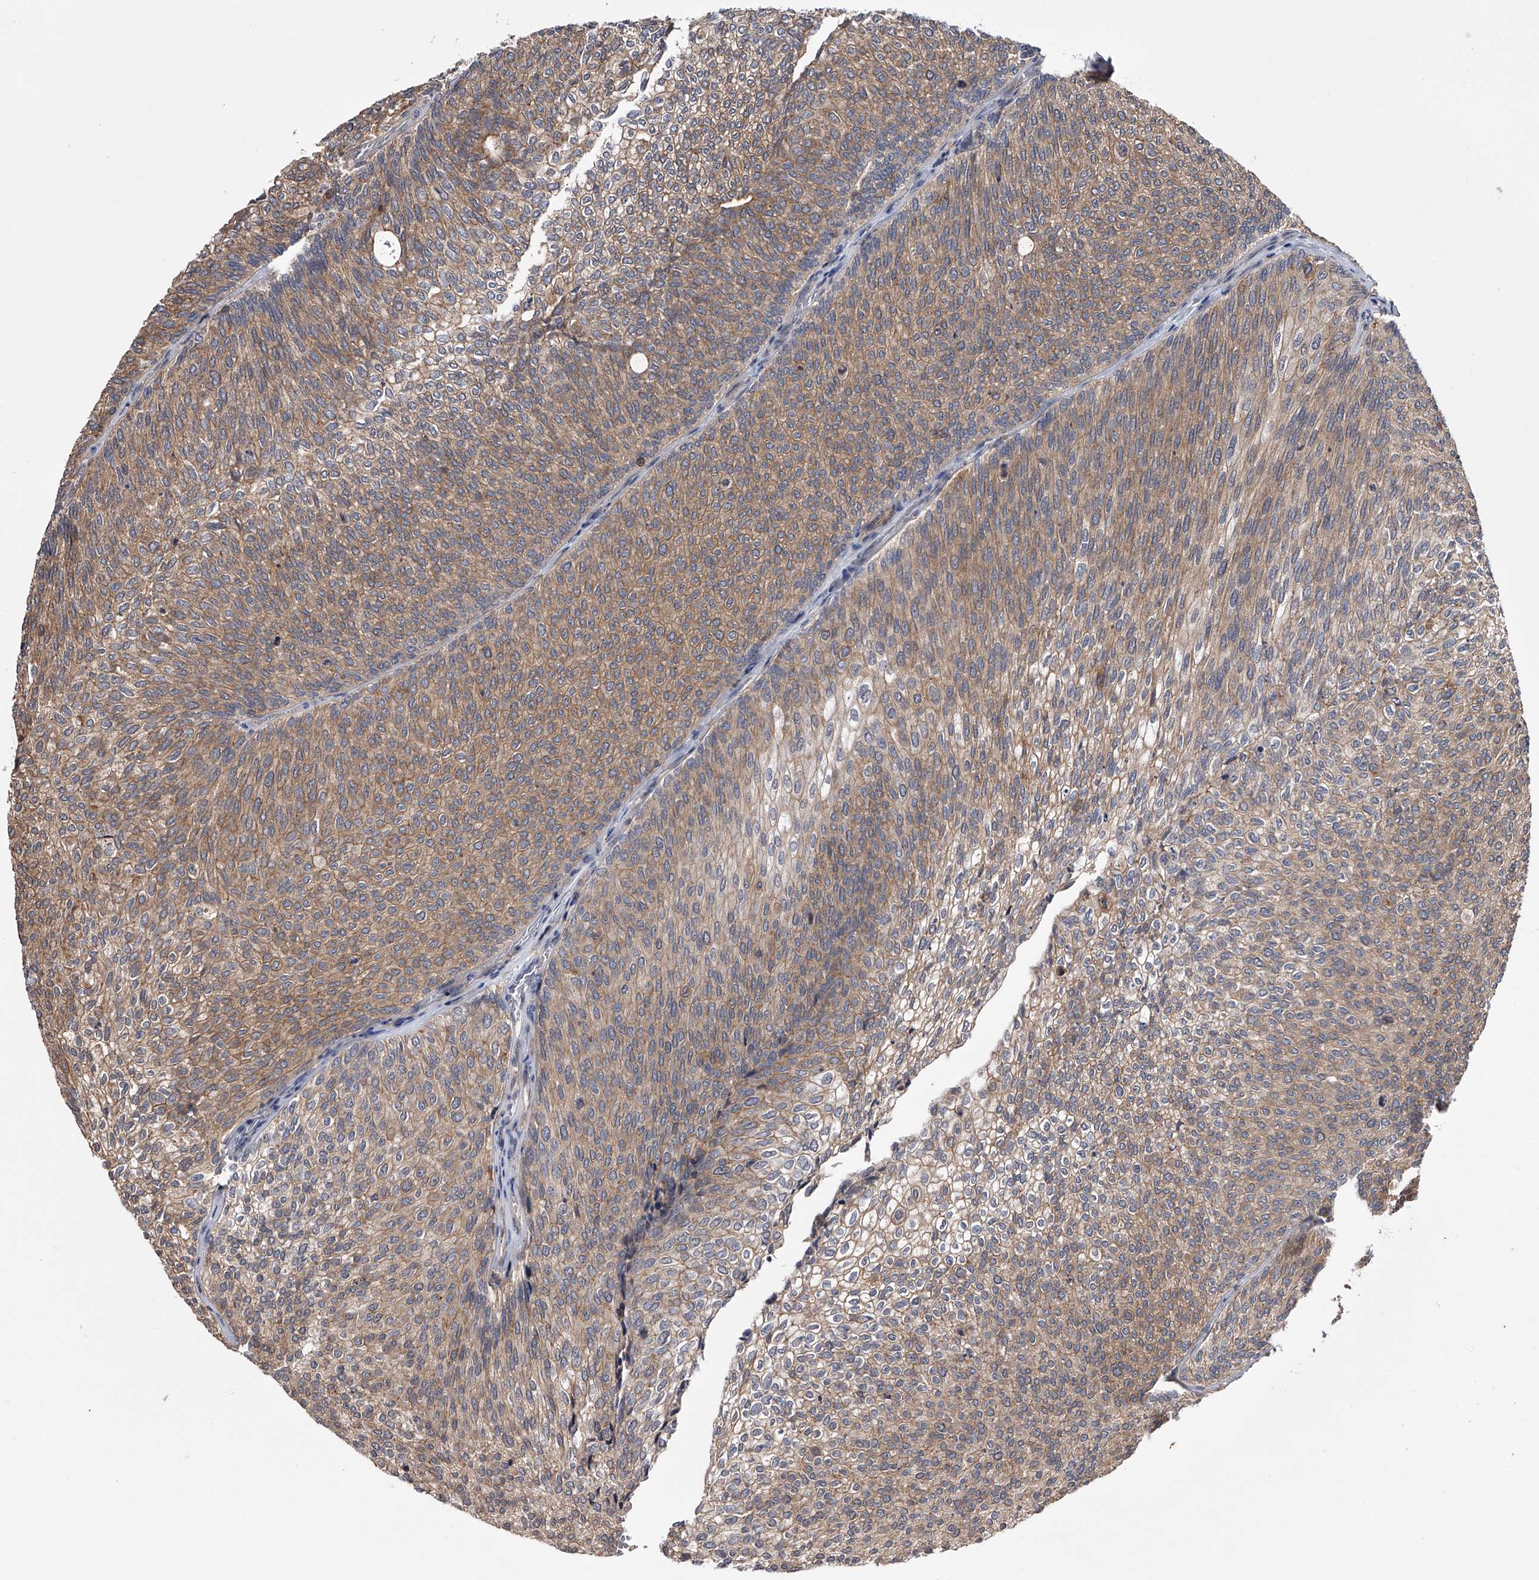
{"staining": {"intensity": "moderate", "quantity": ">75%", "location": "cytoplasmic/membranous"}, "tissue": "urothelial cancer", "cell_type": "Tumor cells", "image_type": "cancer", "snomed": [{"axis": "morphology", "description": "Urothelial carcinoma, Low grade"}, {"axis": "topography", "description": "Urinary bladder"}], "caption": "A high-resolution micrograph shows immunohistochemistry staining of urothelial cancer, which demonstrates moderate cytoplasmic/membranous staining in about >75% of tumor cells. (Stains: DAB (3,3'-diaminobenzidine) in brown, nuclei in blue, Microscopy: brightfield microscopy at high magnification).", "gene": "PAN3", "patient": {"sex": "female", "age": 79}}